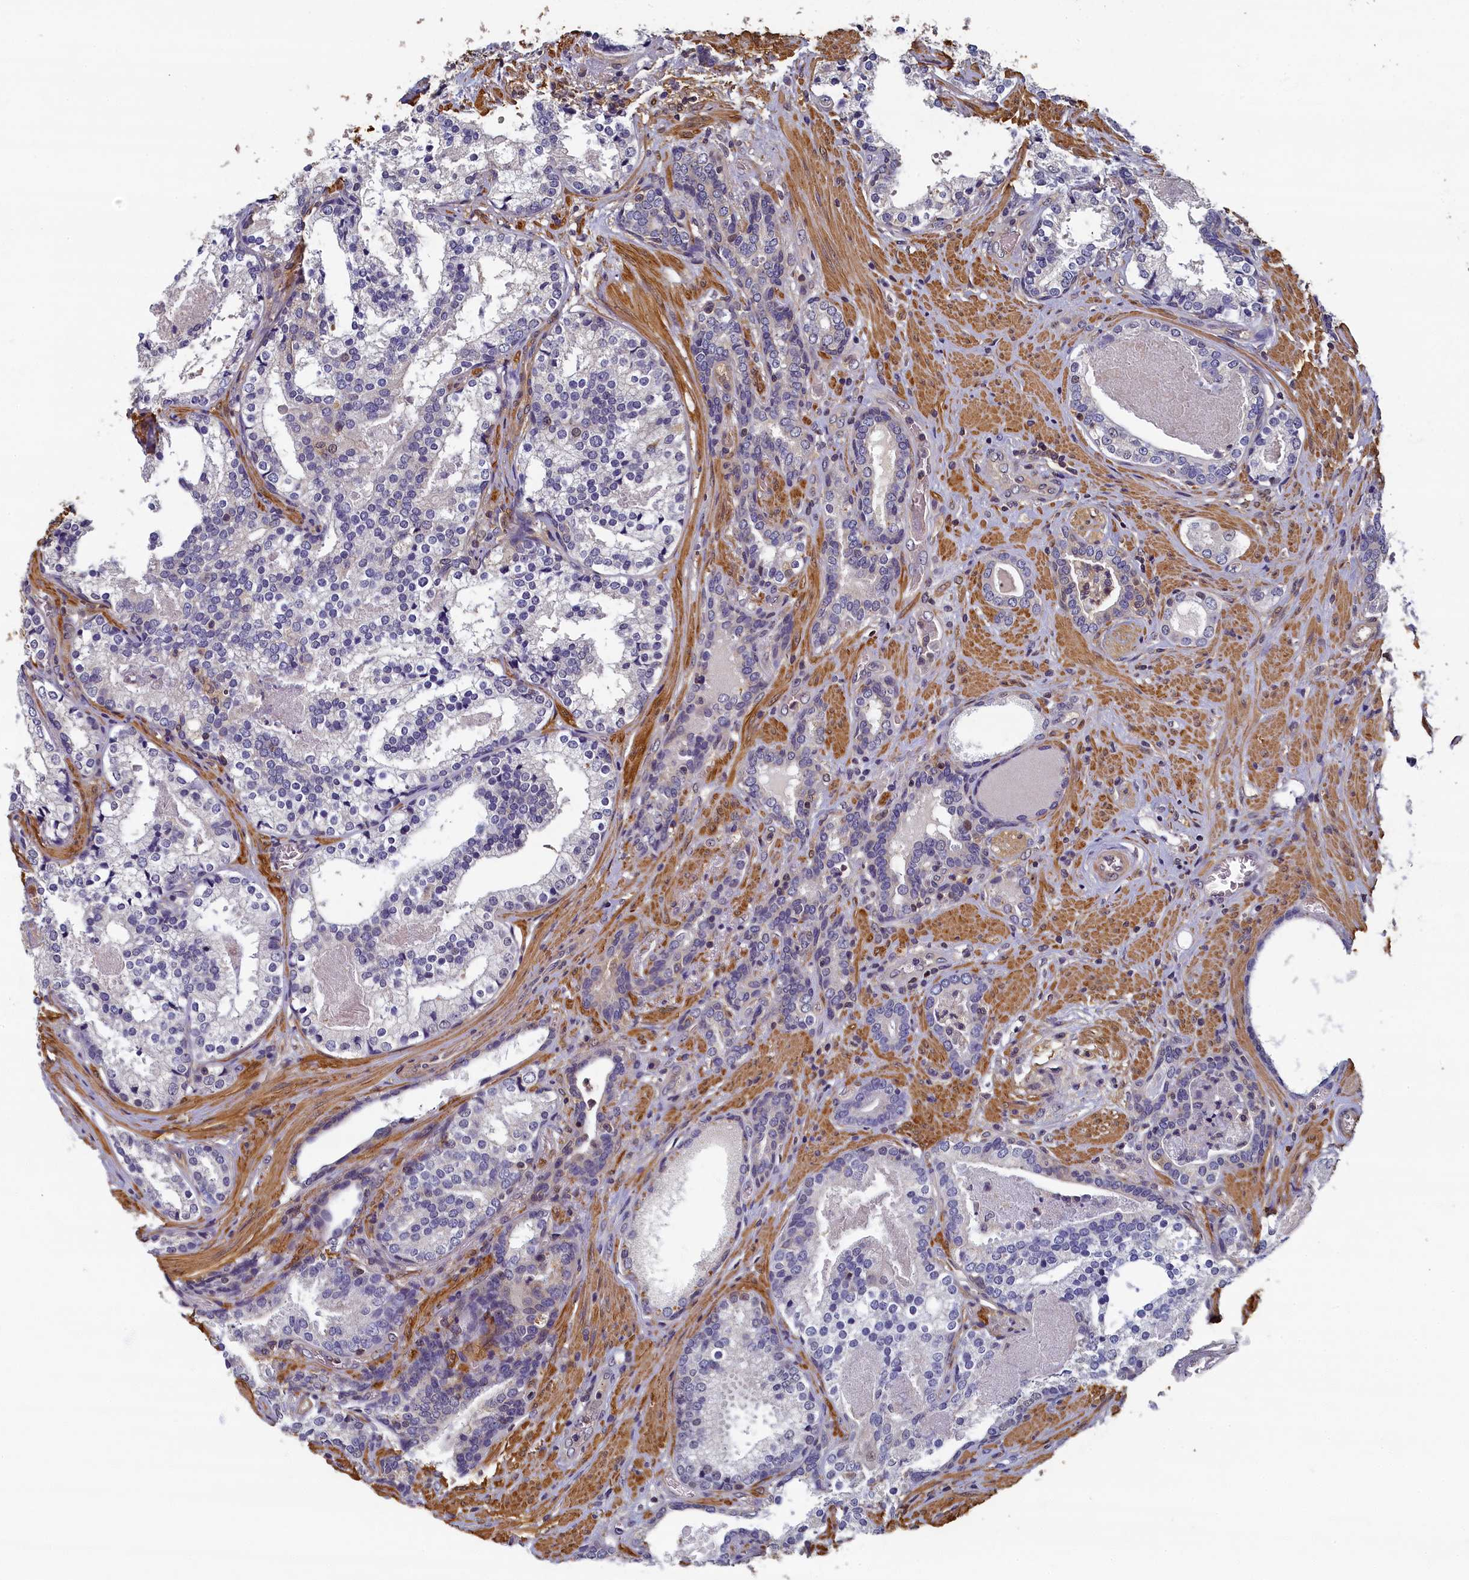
{"staining": {"intensity": "negative", "quantity": "none", "location": "none"}, "tissue": "prostate cancer", "cell_type": "Tumor cells", "image_type": "cancer", "snomed": [{"axis": "morphology", "description": "Adenocarcinoma, High grade"}, {"axis": "topography", "description": "Prostate"}], "caption": "There is no significant expression in tumor cells of prostate cancer (adenocarcinoma (high-grade)).", "gene": "TBCB", "patient": {"sex": "male", "age": 58}}